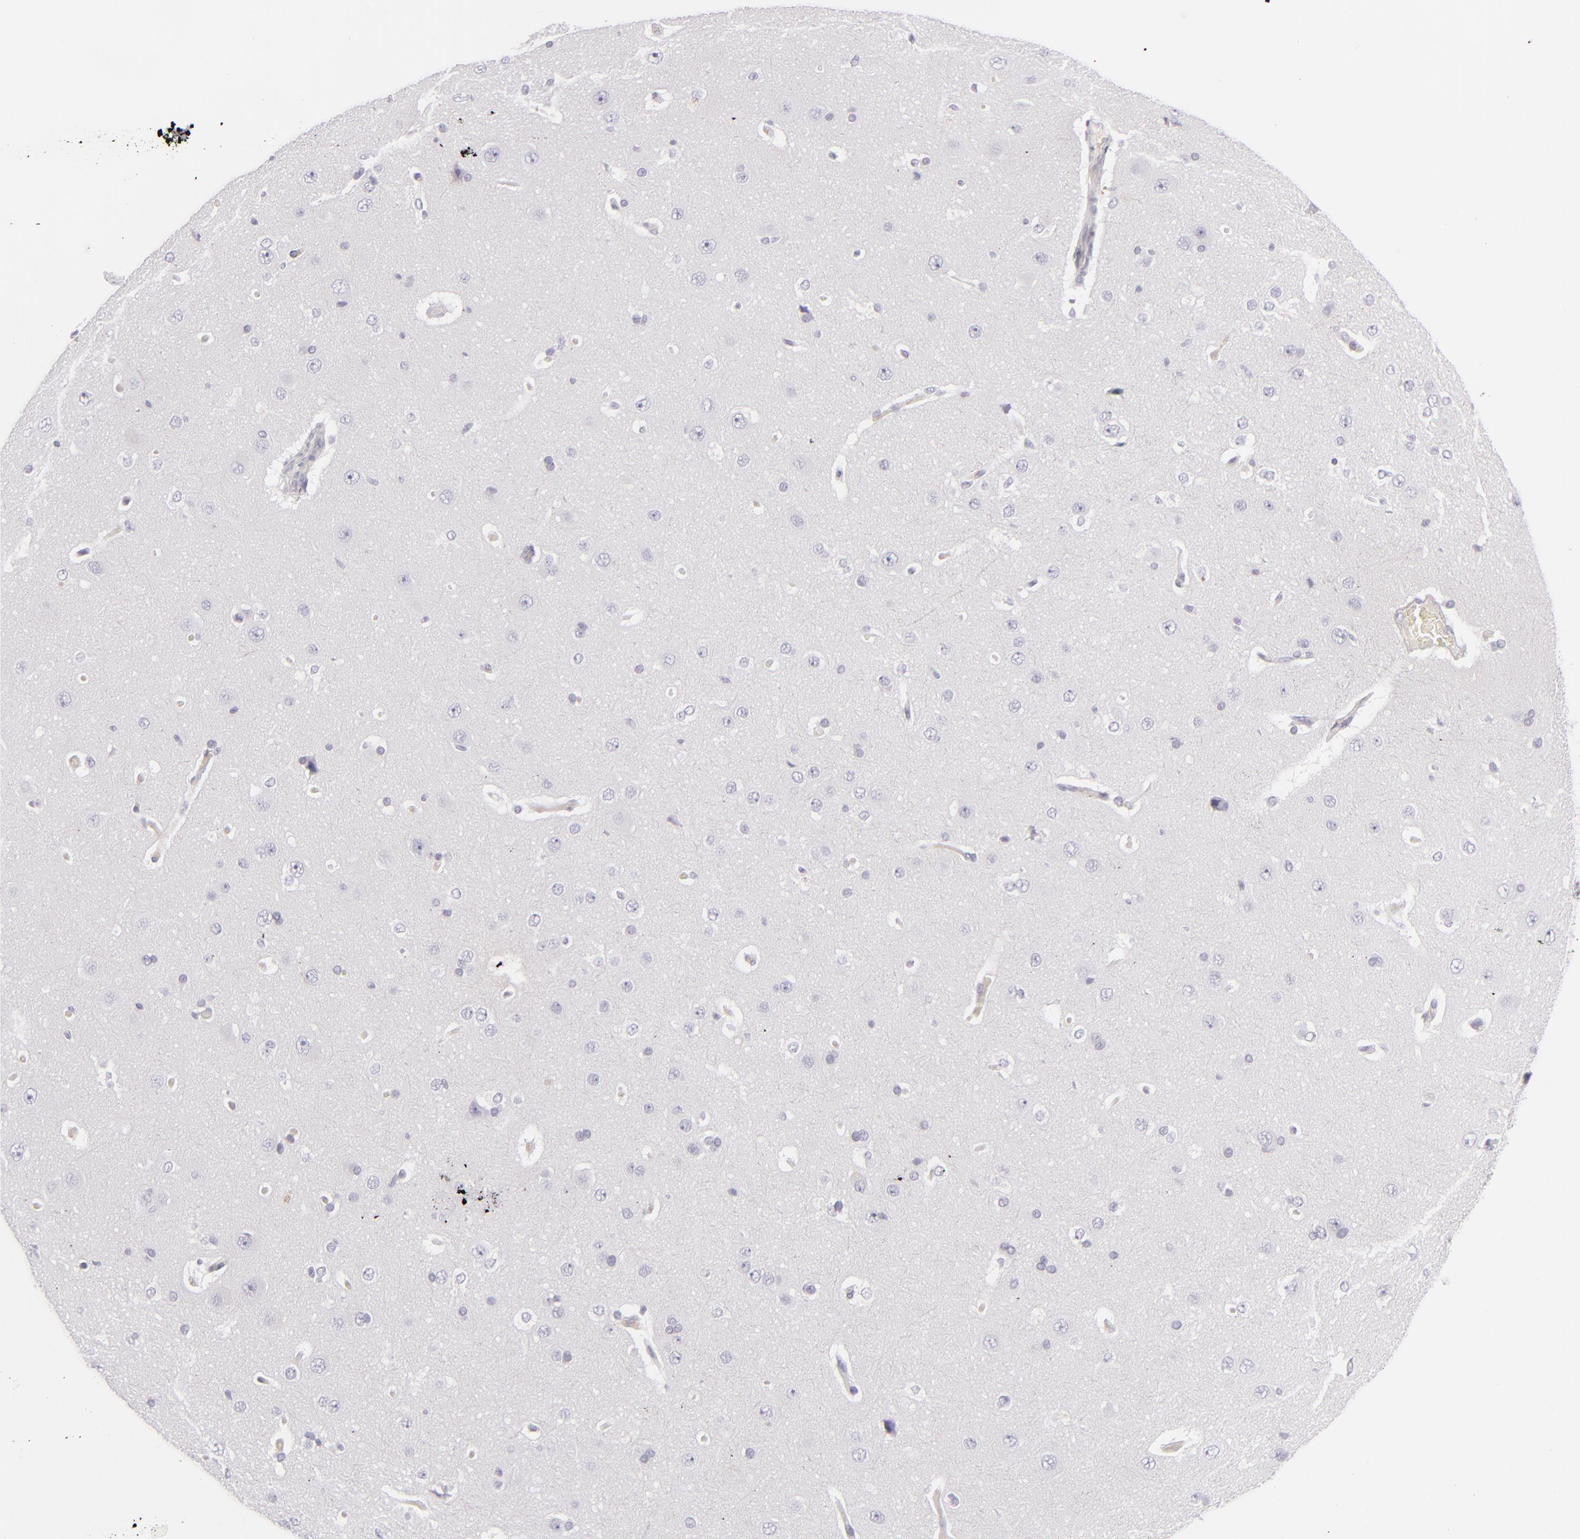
{"staining": {"intensity": "negative", "quantity": "none", "location": "none"}, "tissue": "cerebral cortex", "cell_type": "Endothelial cells", "image_type": "normal", "snomed": [{"axis": "morphology", "description": "Normal tissue, NOS"}, {"axis": "topography", "description": "Cerebral cortex"}], "caption": "High power microscopy micrograph of an IHC histopathology image of normal cerebral cortex, revealing no significant expression in endothelial cells. (DAB immunohistochemistry (IHC) visualized using brightfield microscopy, high magnification).", "gene": "CDX2", "patient": {"sex": "female", "age": 45}}